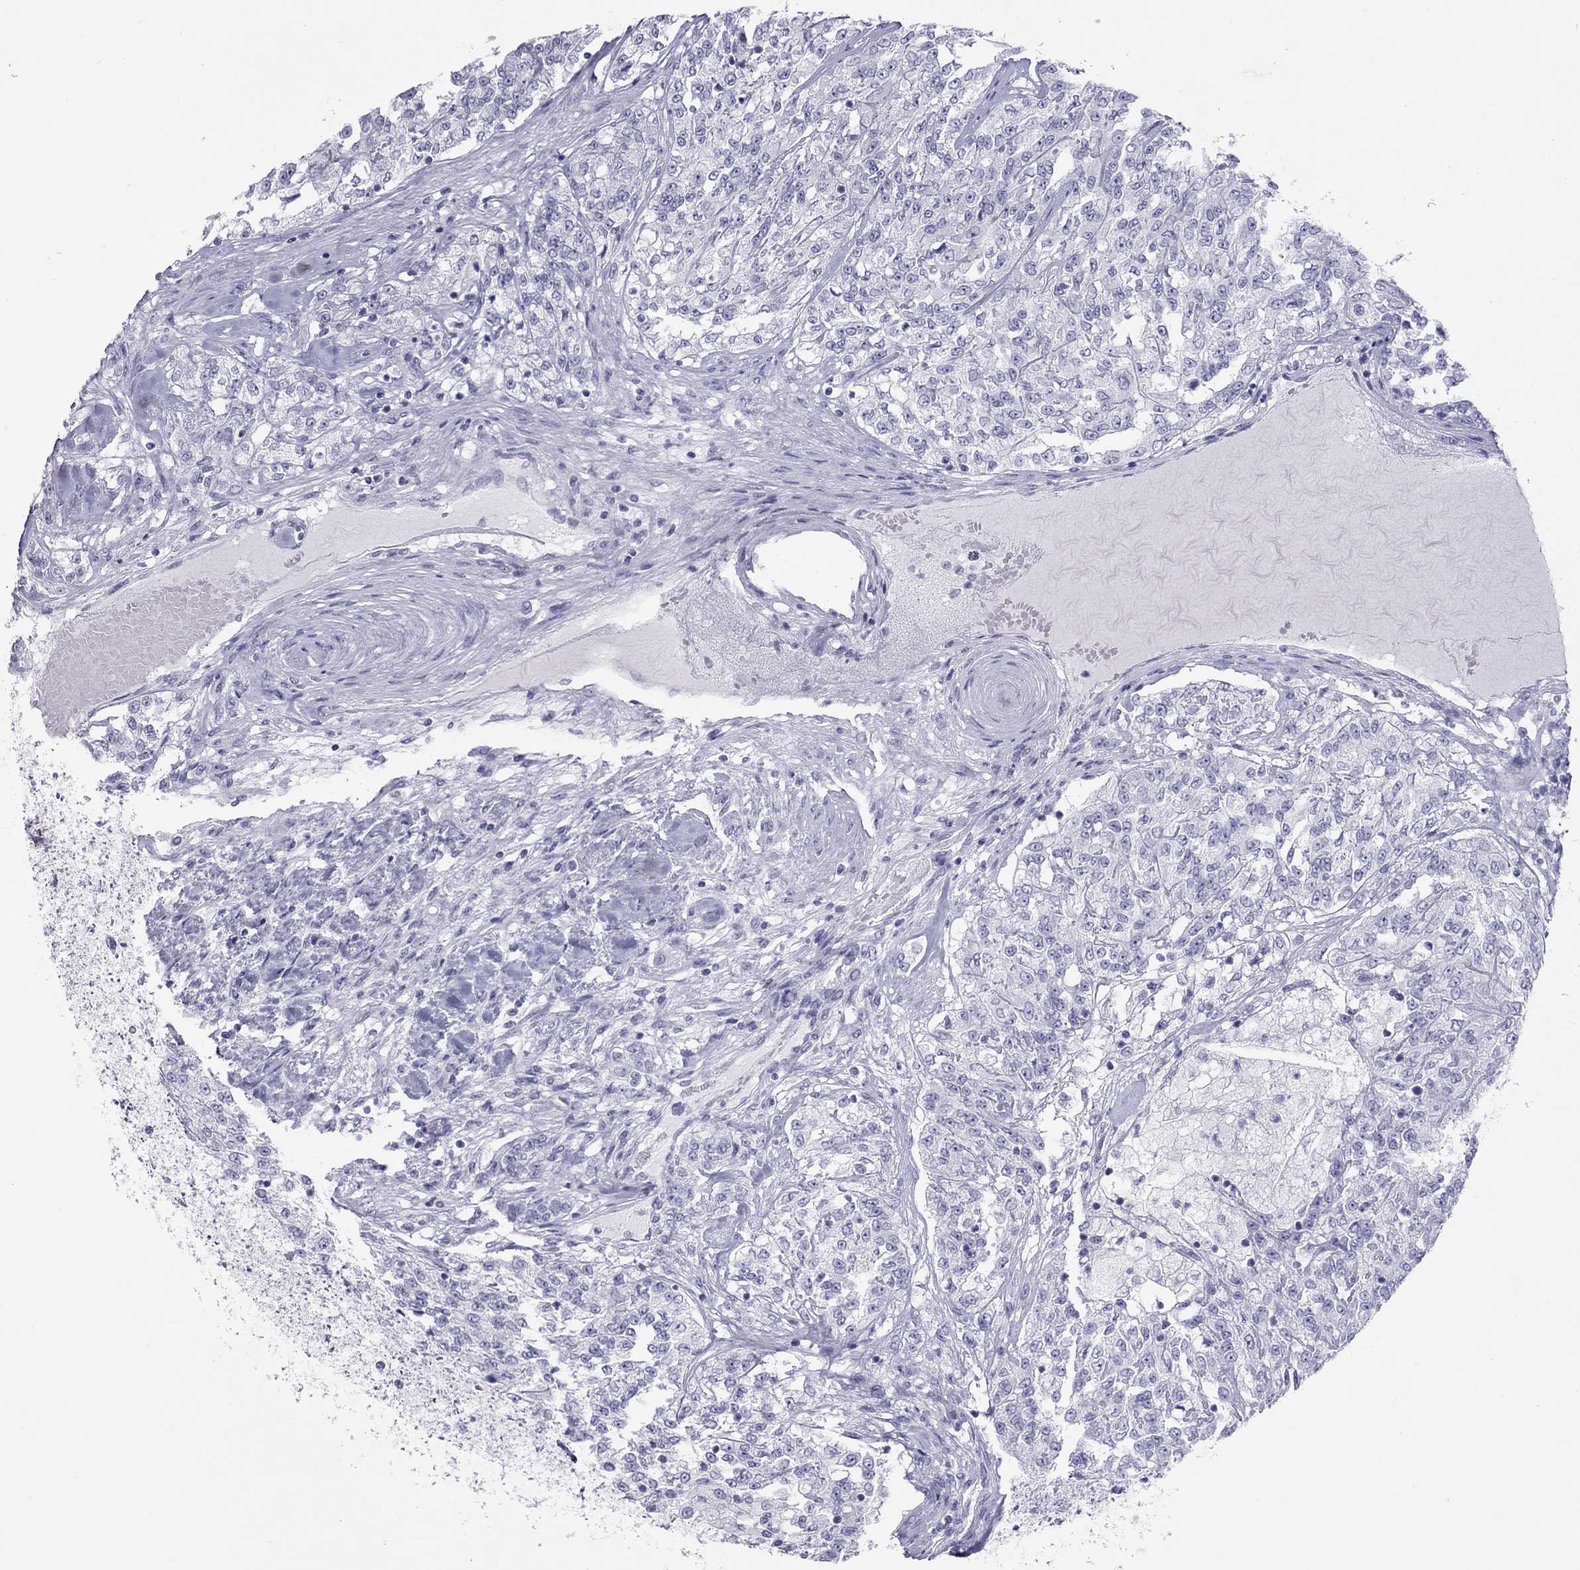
{"staining": {"intensity": "negative", "quantity": "none", "location": "none"}, "tissue": "renal cancer", "cell_type": "Tumor cells", "image_type": "cancer", "snomed": [{"axis": "morphology", "description": "Adenocarcinoma, NOS"}, {"axis": "topography", "description": "Kidney"}], "caption": "A photomicrograph of human adenocarcinoma (renal) is negative for staining in tumor cells.", "gene": "JHY", "patient": {"sex": "female", "age": 63}}